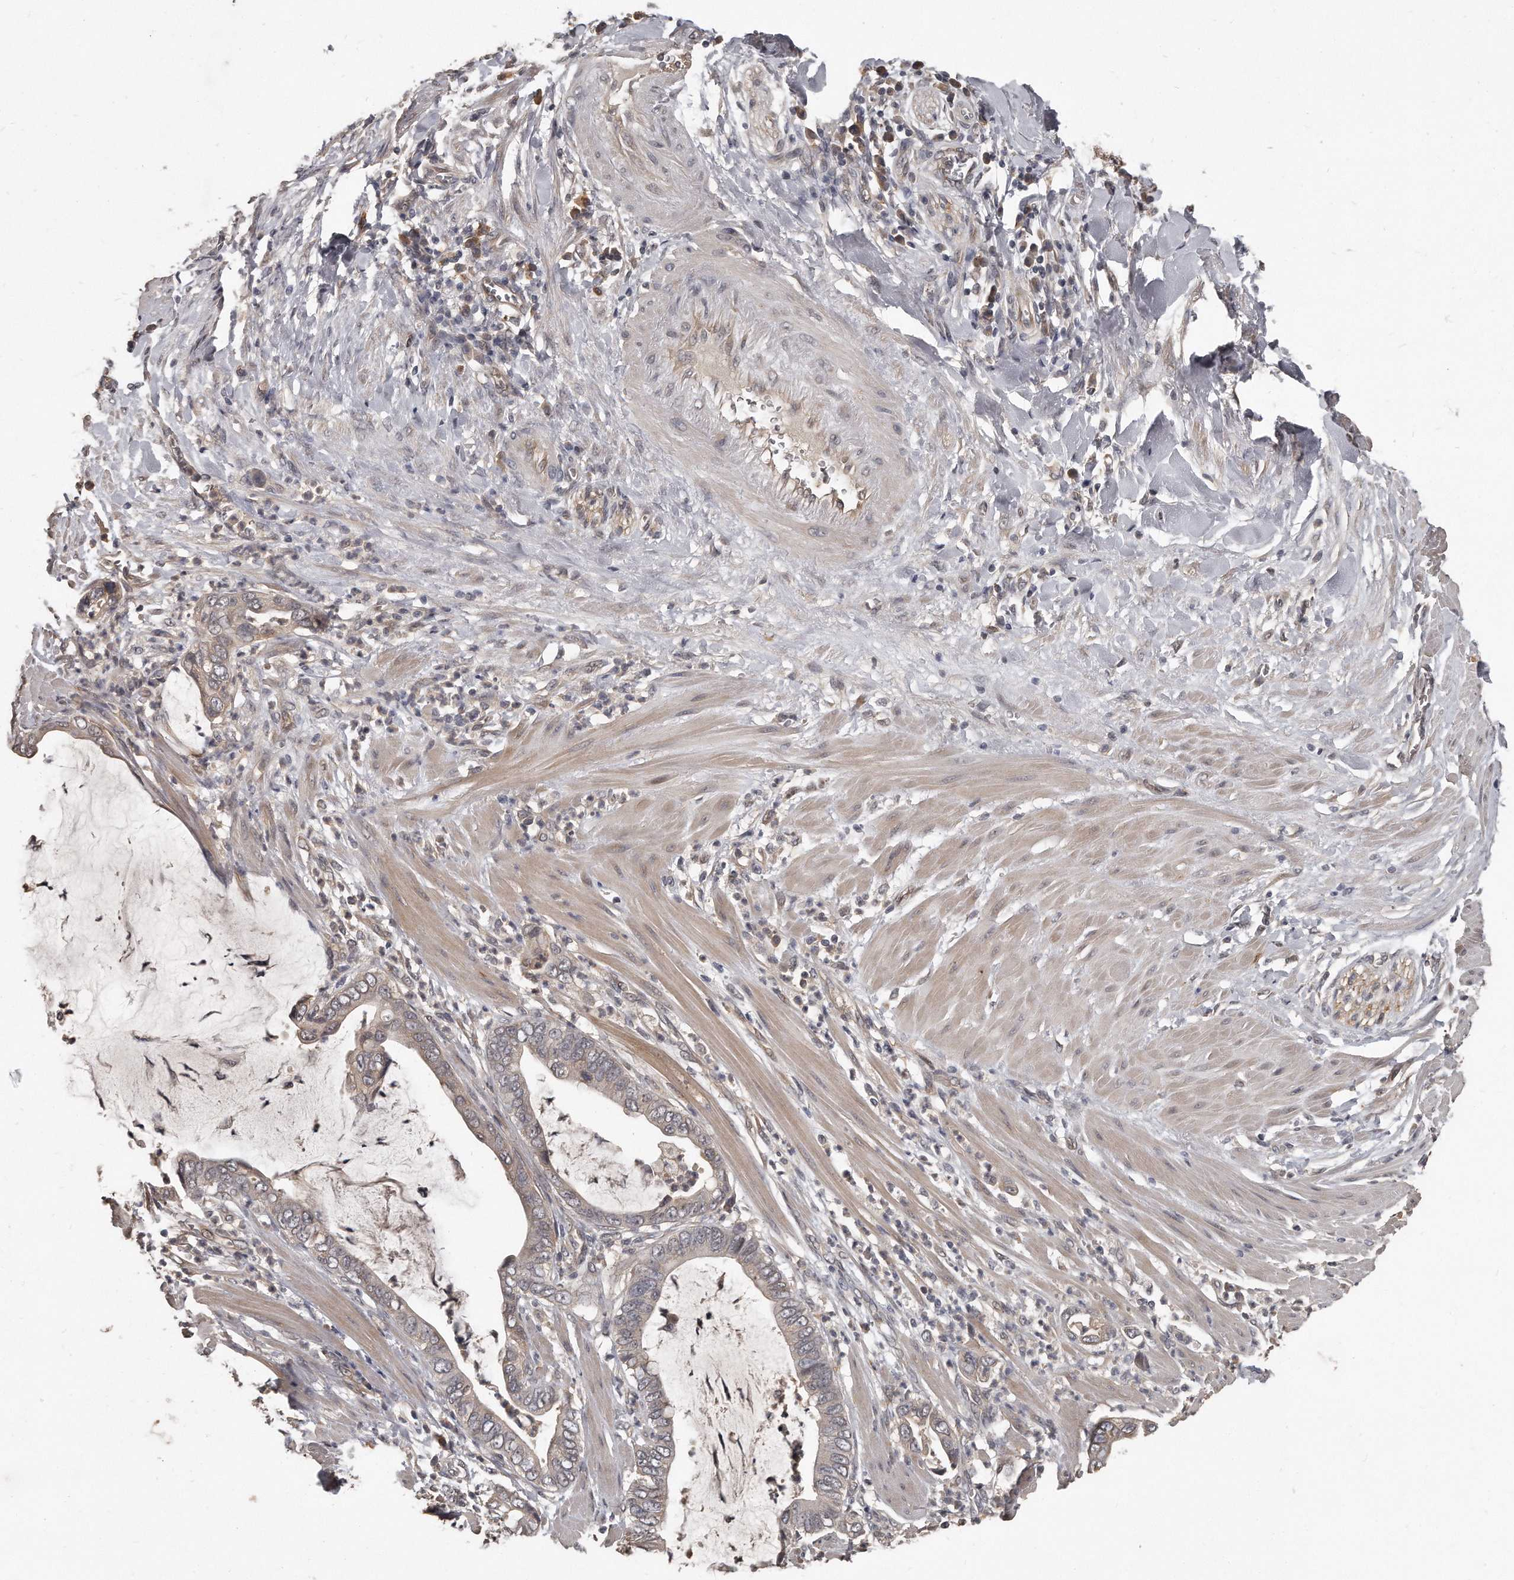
{"staining": {"intensity": "weak", "quantity": "25%-75%", "location": "cytoplasmic/membranous"}, "tissue": "pancreatic cancer", "cell_type": "Tumor cells", "image_type": "cancer", "snomed": [{"axis": "morphology", "description": "Adenocarcinoma, NOS"}, {"axis": "topography", "description": "Pancreas"}], "caption": "A high-resolution histopathology image shows immunohistochemistry (IHC) staining of adenocarcinoma (pancreatic), which reveals weak cytoplasmic/membranous positivity in about 25%-75% of tumor cells.", "gene": "GRB10", "patient": {"sex": "male", "age": 75}}